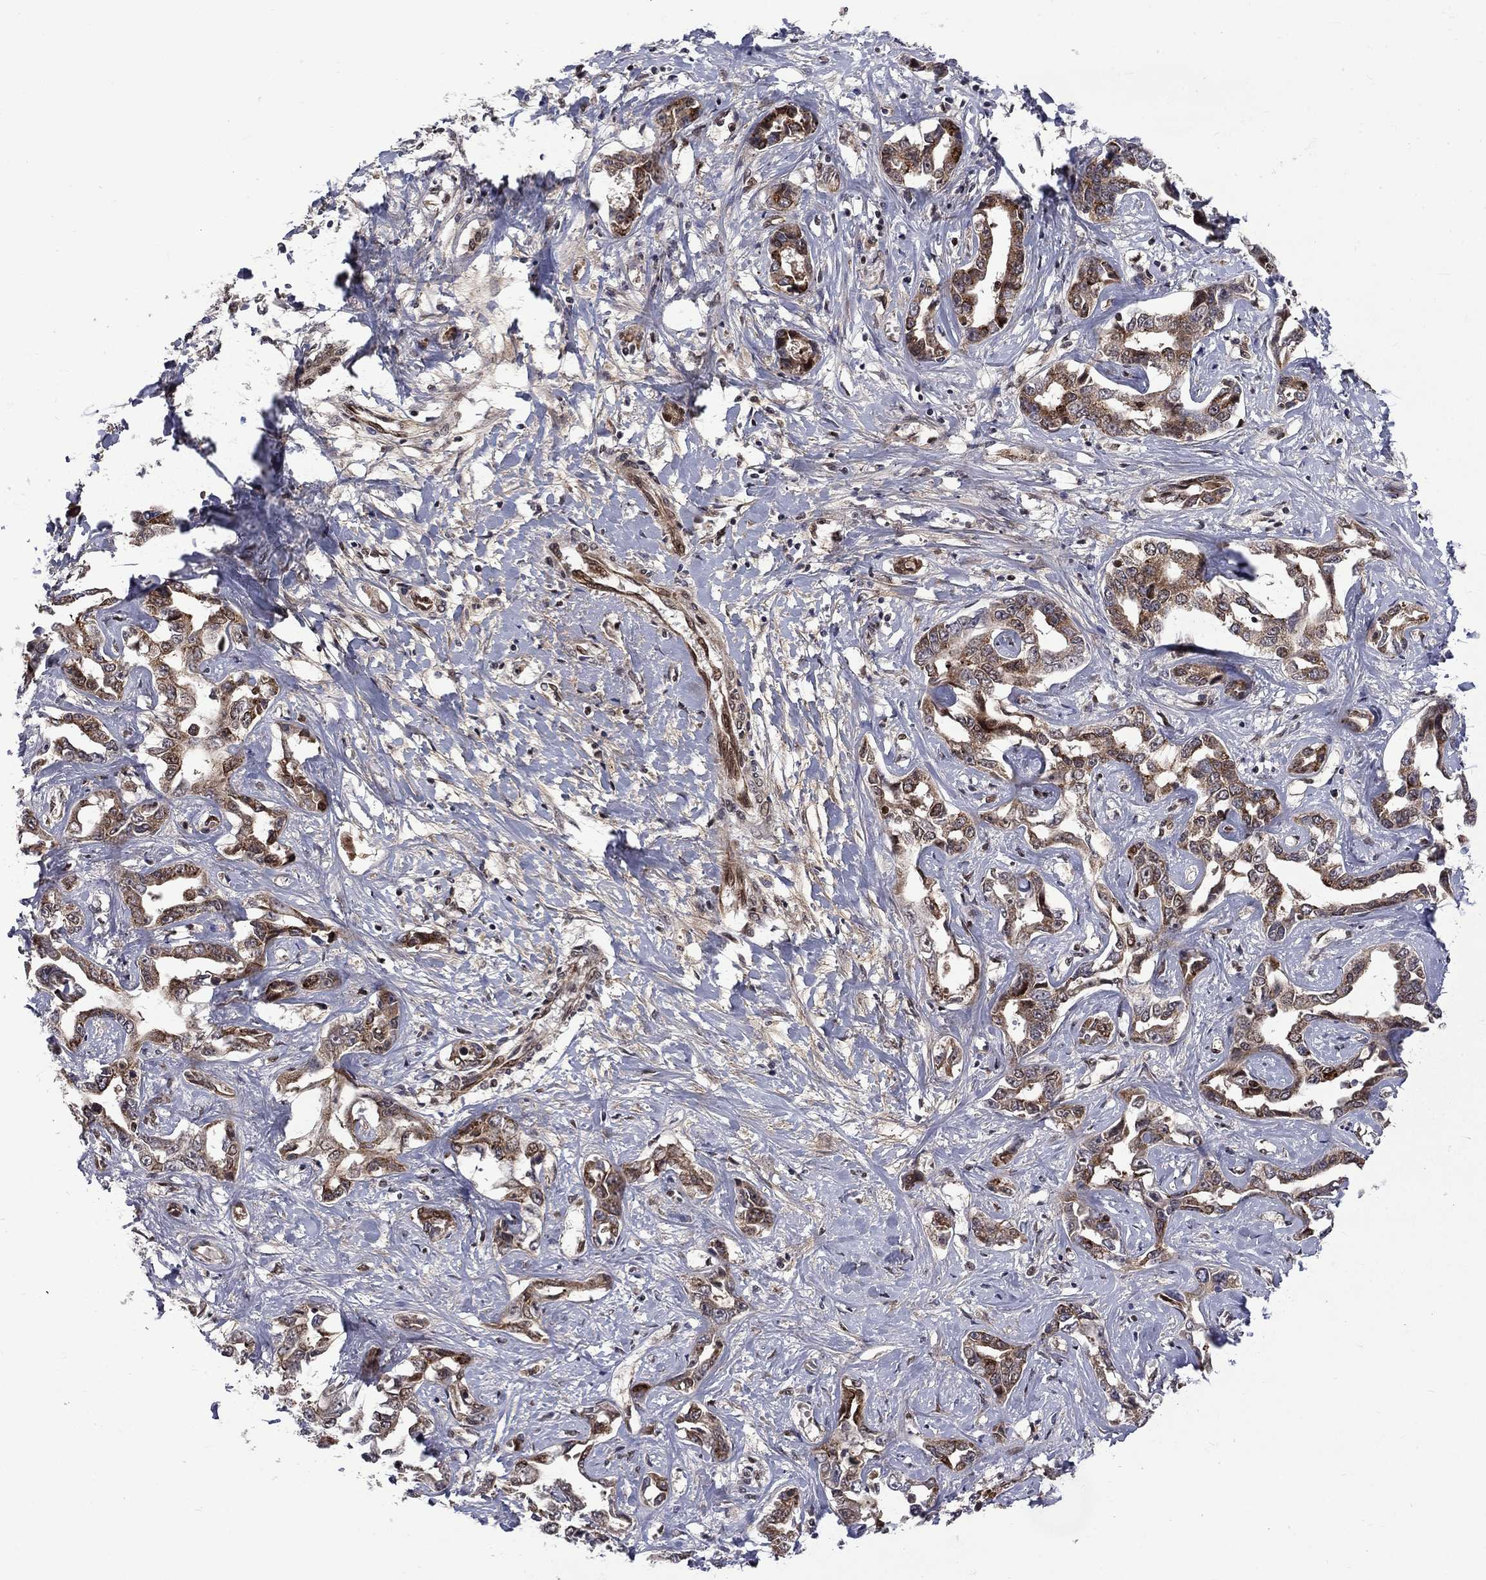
{"staining": {"intensity": "moderate", "quantity": ">75%", "location": "cytoplasmic/membranous"}, "tissue": "liver cancer", "cell_type": "Tumor cells", "image_type": "cancer", "snomed": [{"axis": "morphology", "description": "Cholangiocarcinoma"}, {"axis": "topography", "description": "Liver"}], "caption": "Liver cholangiocarcinoma stained with DAB immunohistochemistry (IHC) shows medium levels of moderate cytoplasmic/membranous expression in about >75% of tumor cells.", "gene": "KPNA3", "patient": {"sex": "male", "age": 59}}